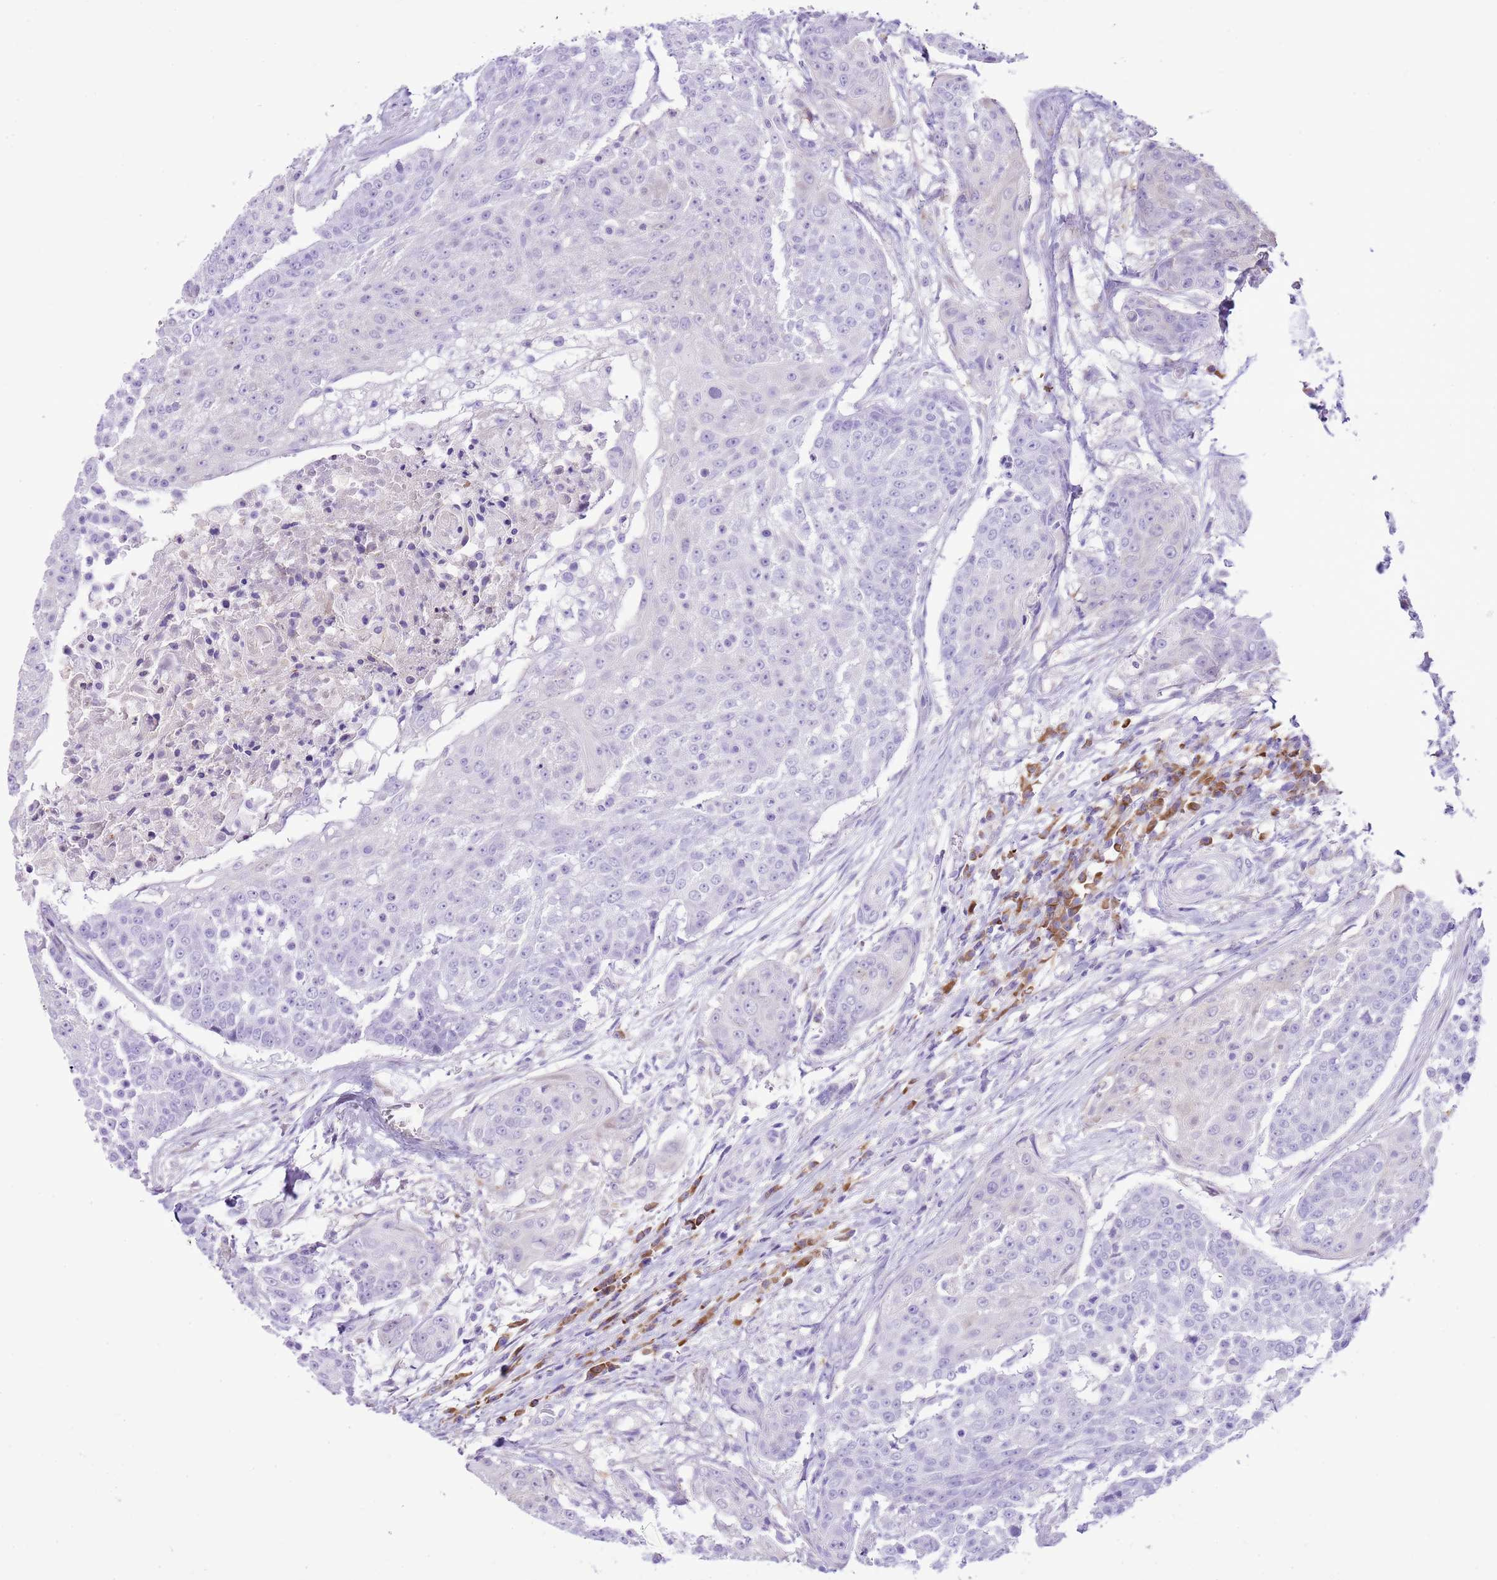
{"staining": {"intensity": "negative", "quantity": "none", "location": "none"}, "tissue": "urothelial cancer", "cell_type": "Tumor cells", "image_type": "cancer", "snomed": [{"axis": "morphology", "description": "Urothelial carcinoma, High grade"}, {"axis": "topography", "description": "Urinary bladder"}], "caption": "High power microscopy image of an immunohistochemistry micrograph of urothelial cancer, revealing no significant staining in tumor cells.", "gene": "AAR2", "patient": {"sex": "female", "age": 63}}